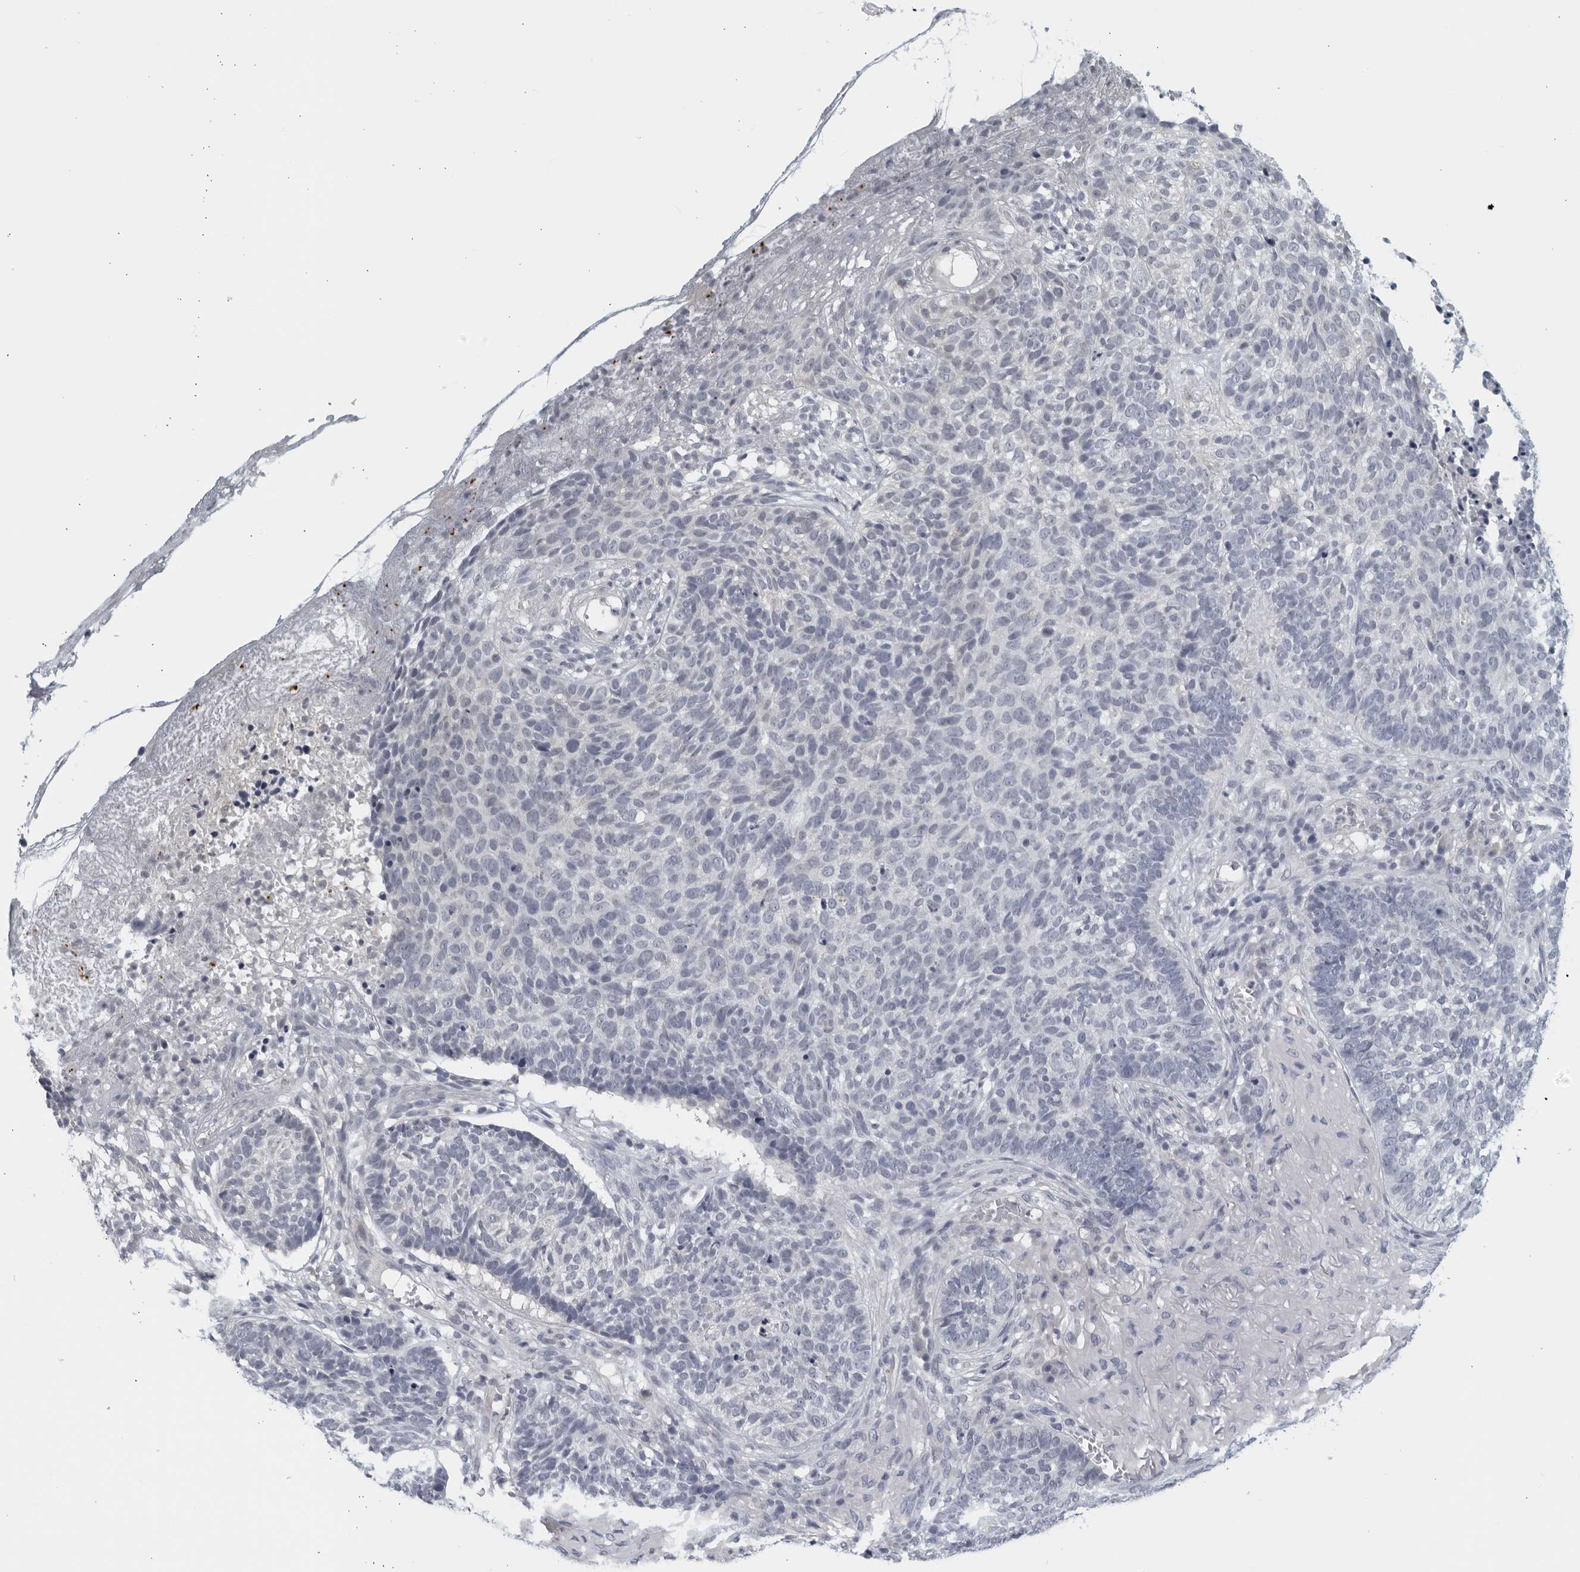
{"staining": {"intensity": "negative", "quantity": "none", "location": "none"}, "tissue": "skin cancer", "cell_type": "Tumor cells", "image_type": "cancer", "snomed": [{"axis": "morphology", "description": "Basal cell carcinoma"}, {"axis": "topography", "description": "Skin"}], "caption": "Tumor cells are negative for protein expression in human skin cancer.", "gene": "MATN1", "patient": {"sex": "male", "age": 85}}